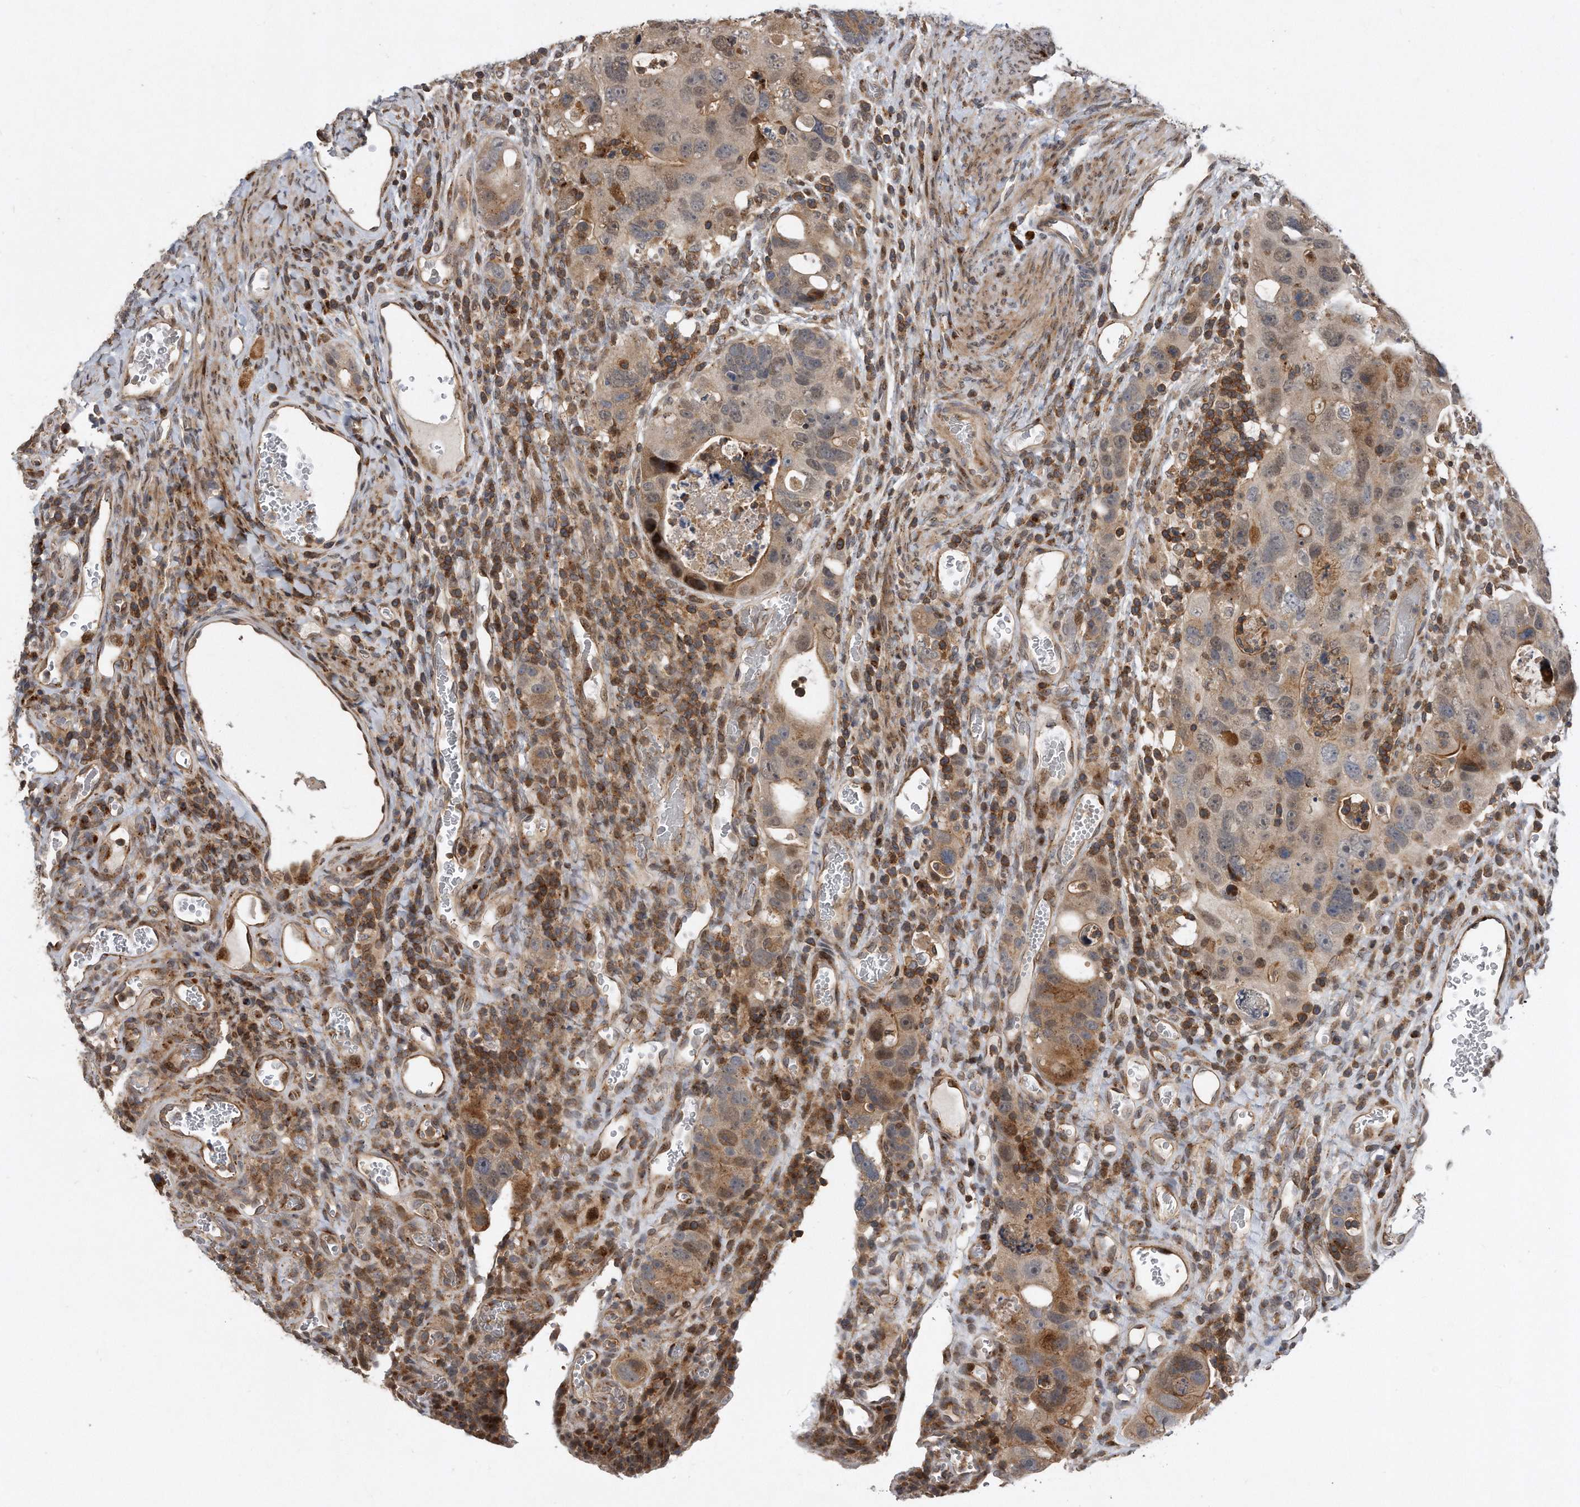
{"staining": {"intensity": "weak", "quantity": ">75%", "location": "cytoplasmic/membranous,nuclear"}, "tissue": "colorectal cancer", "cell_type": "Tumor cells", "image_type": "cancer", "snomed": [{"axis": "morphology", "description": "Adenocarcinoma, NOS"}, {"axis": "topography", "description": "Rectum"}], "caption": "Immunohistochemistry (IHC) photomicrograph of colorectal adenocarcinoma stained for a protein (brown), which exhibits low levels of weak cytoplasmic/membranous and nuclear staining in approximately >75% of tumor cells.", "gene": "PGBD2", "patient": {"sex": "male", "age": 59}}